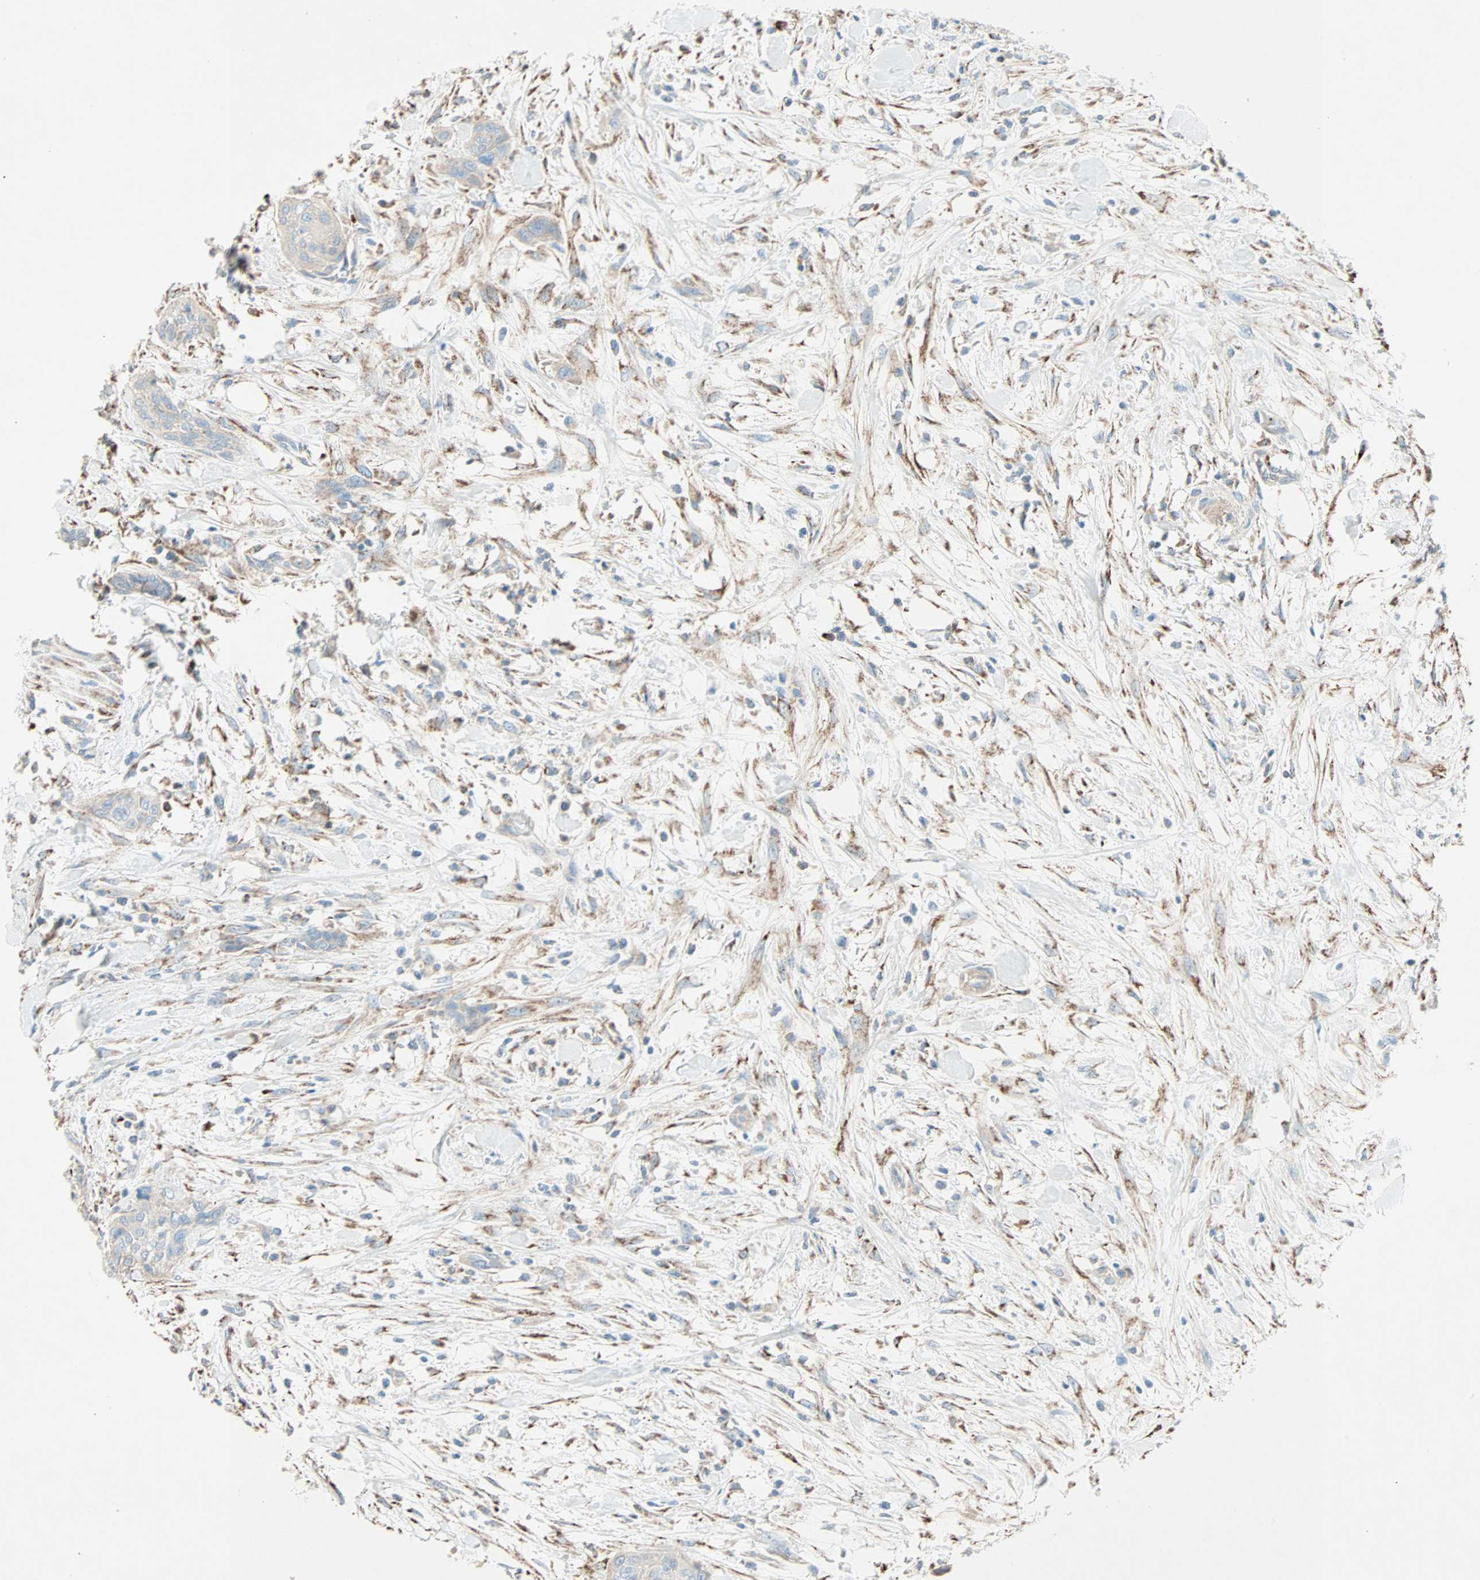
{"staining": {"intensity": "weak", "quantity": ">75%", "location": "cytoplasmic/membranous"}, "tissue": "urothelial cancer", "cell_type": "Tumor cells", "image_type": "cancer", "snomed": [{"axis": "morphology", "description": "Urothelial carcinoma, High grade"}, {"axis": "topography", "description": "Urinary bladder"}], "caption": "Protein expression analysis of human high-grade urothelial carcinoma reveals weak cytoplasmic/membranous staining in approximately >75% of tumor cells.", "gene": "LY6G6F", "patient": {"sex": "male", "age": 35}}